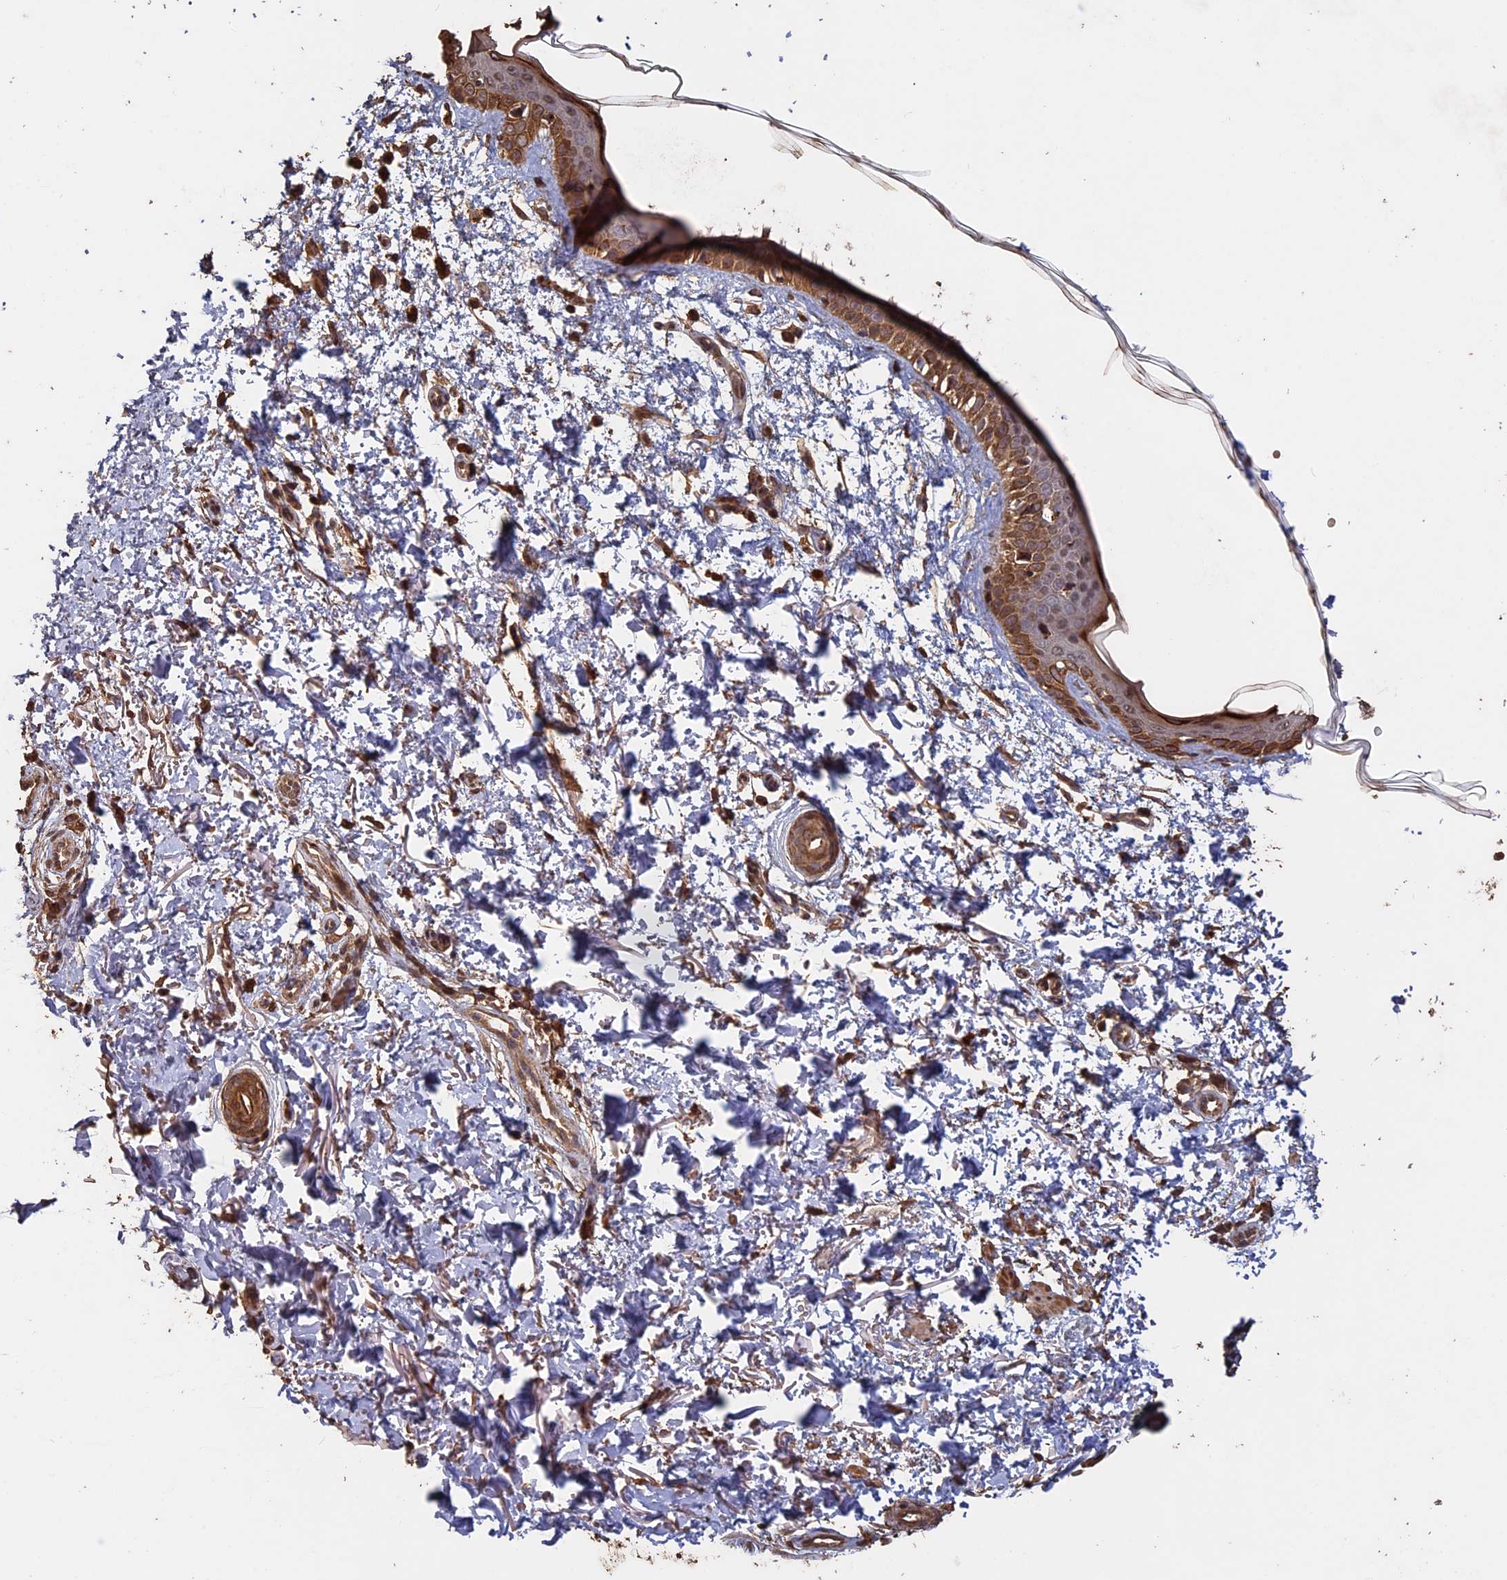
{"staining": {"intensity": "moderate", "quantity": ">75%", "location": "cytoplasmic/membranous"}, "tissue": "skin", "cell_type": "Fibroblasts", "image_type": "normal", "snomed": [{"axis": "morphology", "description": "Normal tissue, NOS"}, {"axis": "topography", "description": "Skin"}], "caption": "DAB immunohistochemical staining of normal skin shows moderate cytoplasmic/membranous protein positivity in about >75% of fibroblasts. Using DAB (3,3'-diaminobenzidine) (brown) and hematoxylin (blue) stains, captured at high magnification using brightfield microscopy.", "gene": "HUNK", "patient": {"sex": "male", "age": 66}}